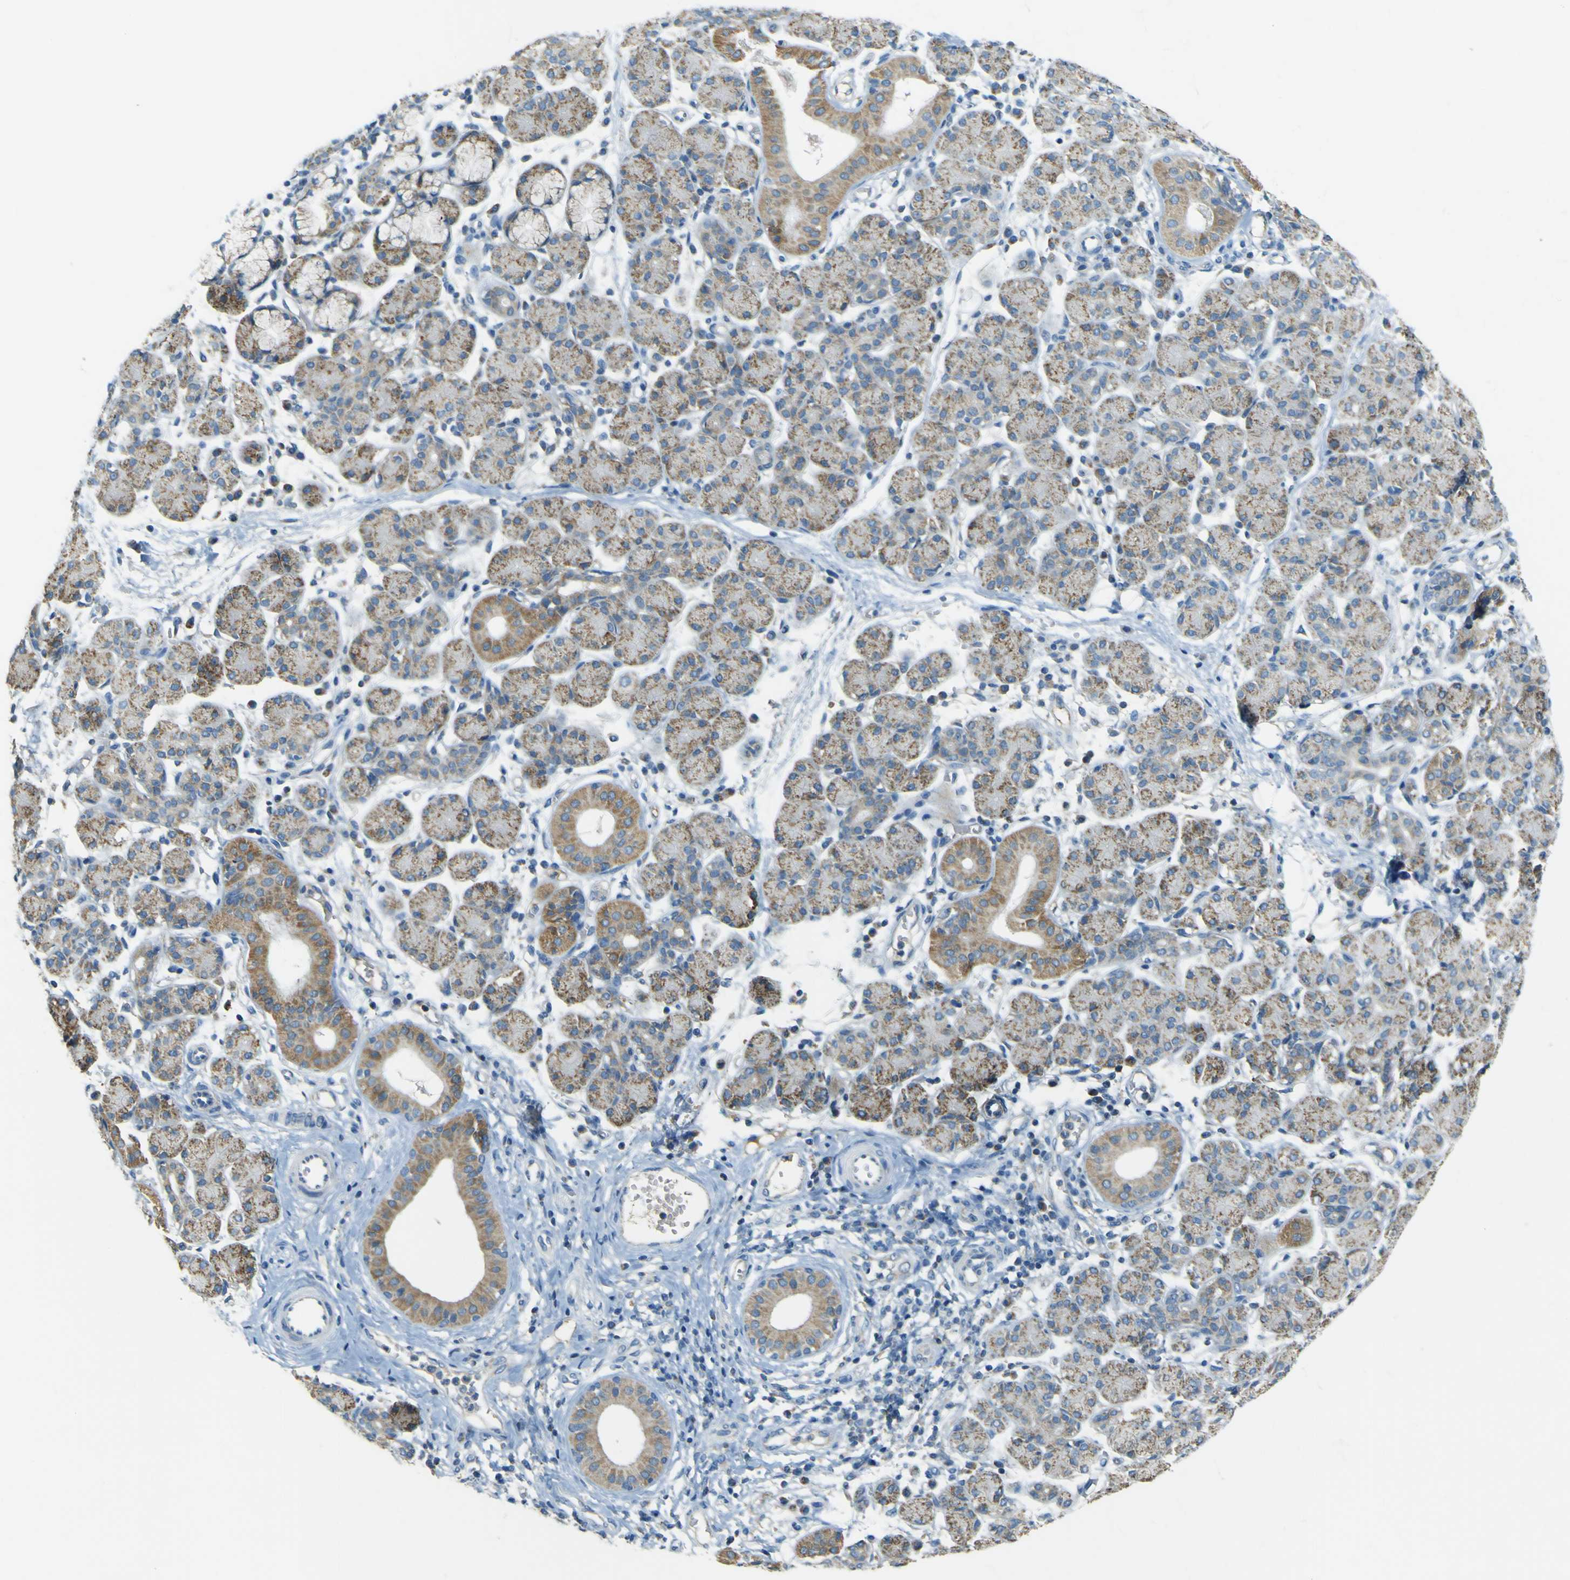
{"staining": {"intensity": "moderate", "quantity": ">75%", "location": "cytoplasmic/membranous"}, "tissue": "salivary gland", "cell_type": "Glandular cells", "image_type": "normal", "snomed": [{"axis": "morphology", "description": "Normal tissue, NOS"}, {"axis": "morphology", "description": "Inflammation, NOS"}, {"axis": "topography", "description": "Lymph node"}, {"axis": "topography", "description": "Salivary gland"}], "caption": "IHC micrograph of benign salivary gland: salivary gland stained using immunohistochemistry displays medium levels of moderate protein expression localized specifically in the cytoplasmic/membranous of glandular cells, appearing as a cytoplasmic/membranous brown color.", "gene": "FKTN", "patient": {"sex": "male", "age": 3}}